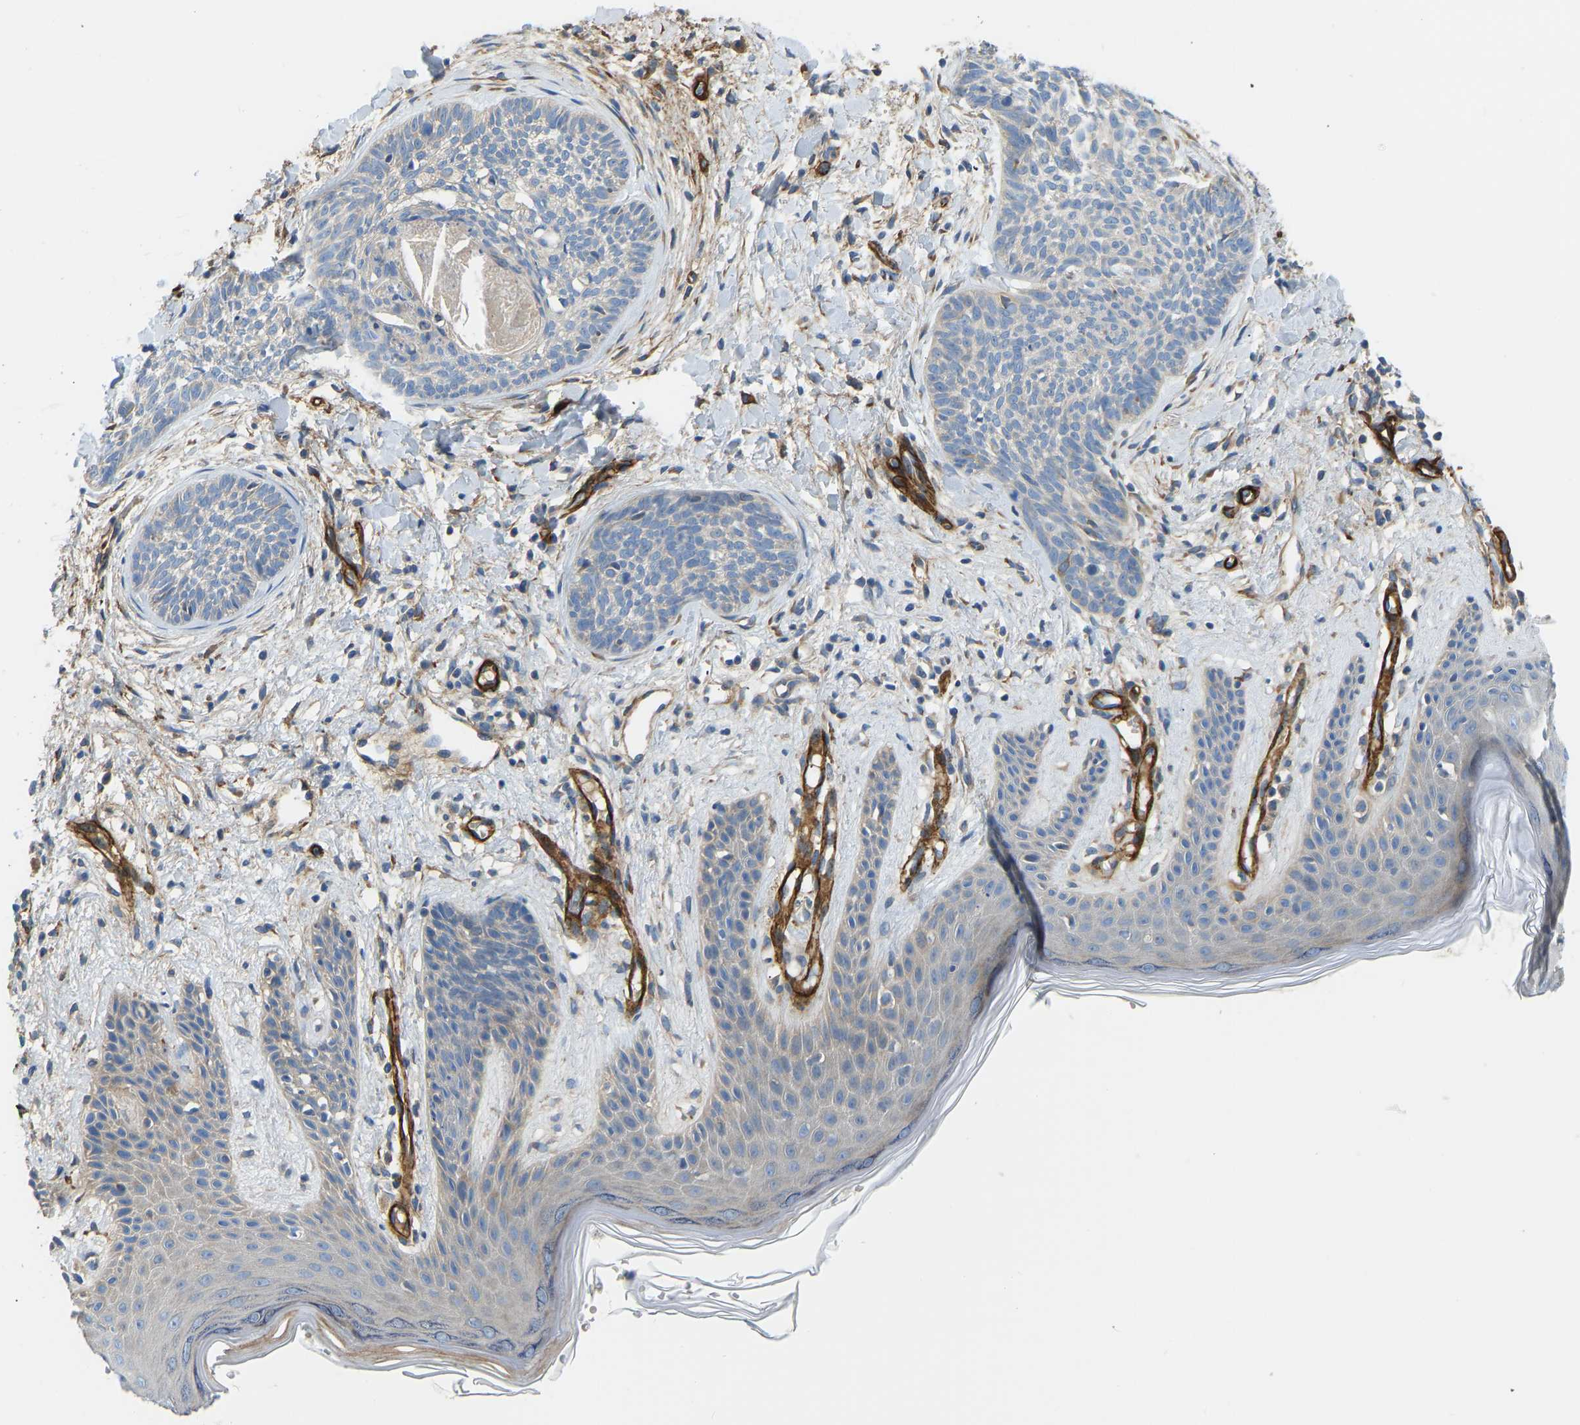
{"staining": {"intensity": "negative", "quantity": "none", "location": "none"}, "tissue": "skin cancer", "cell_type": "Tumor cells", "image_type": "cancer", "snomed": [{"axis": "morphology", "description": "Basal cell carcinoma"}, {"axis": "topography", "description": "Skin"}], "caption": "Tumor cells show no significant protein expression in skin cancer (basal cell carcinoma).", "gene": "COL15A1", "patient": {"sex": "female", "age": 59}}